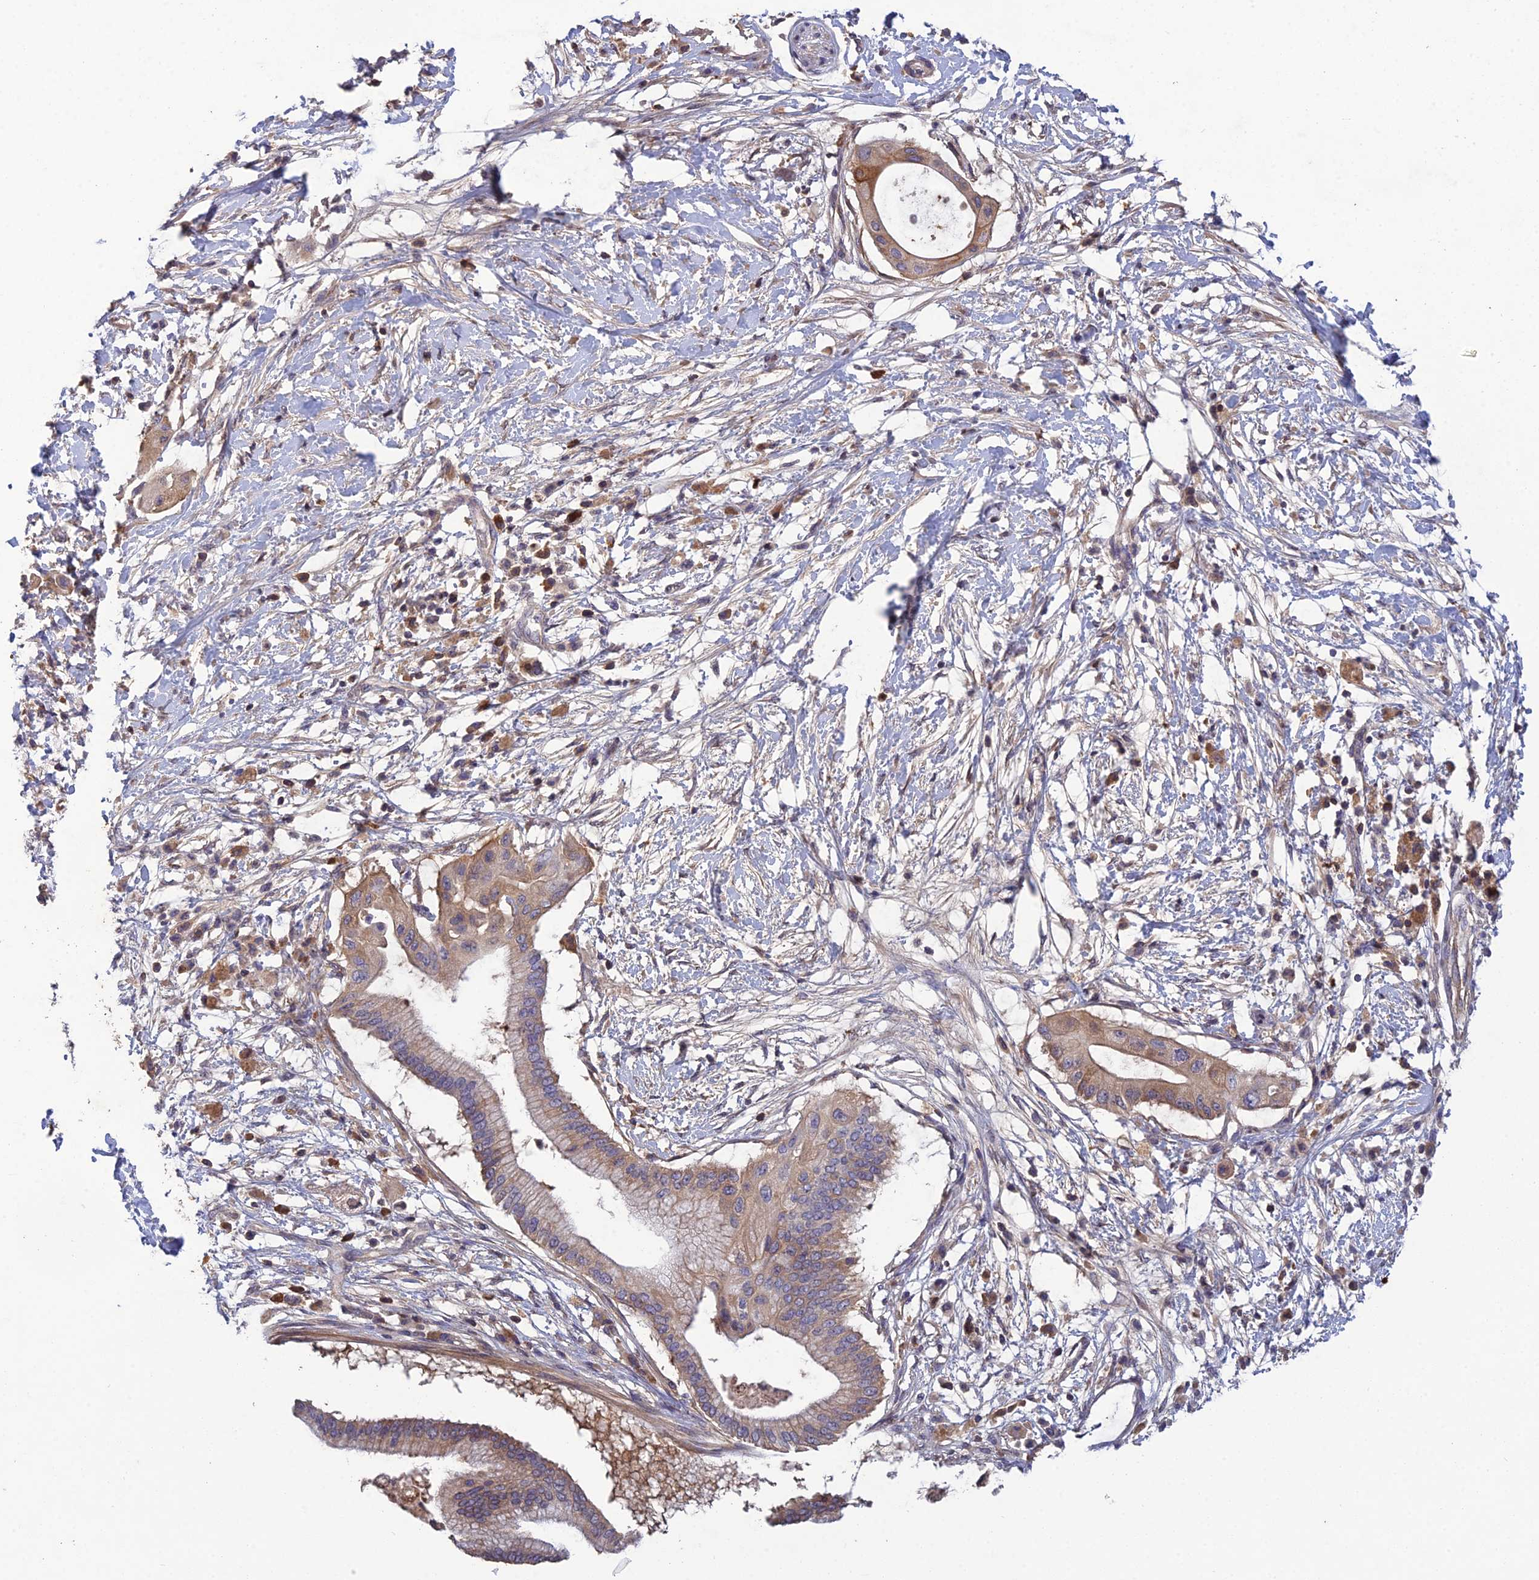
{"staining": {"intensity": "moderate", "quantity": "<25%", "location": "cytoplasmic/membranous"}, "tissue": "pancreatic cancer", "cell_type": "Tumor cells", "image_type": "cancer", "snomed": [{"axis": "morphology", "description": "Adenocarcinoma, NOS"}, {"axis": "topography", "description": "Pancreas"}], "caption": "Pancreatic cancer stained with a protein marker reveals moderate staining in tumor cells.", "gene": "SLC39A13", "patient": {"sex": "male", "age": 68}}